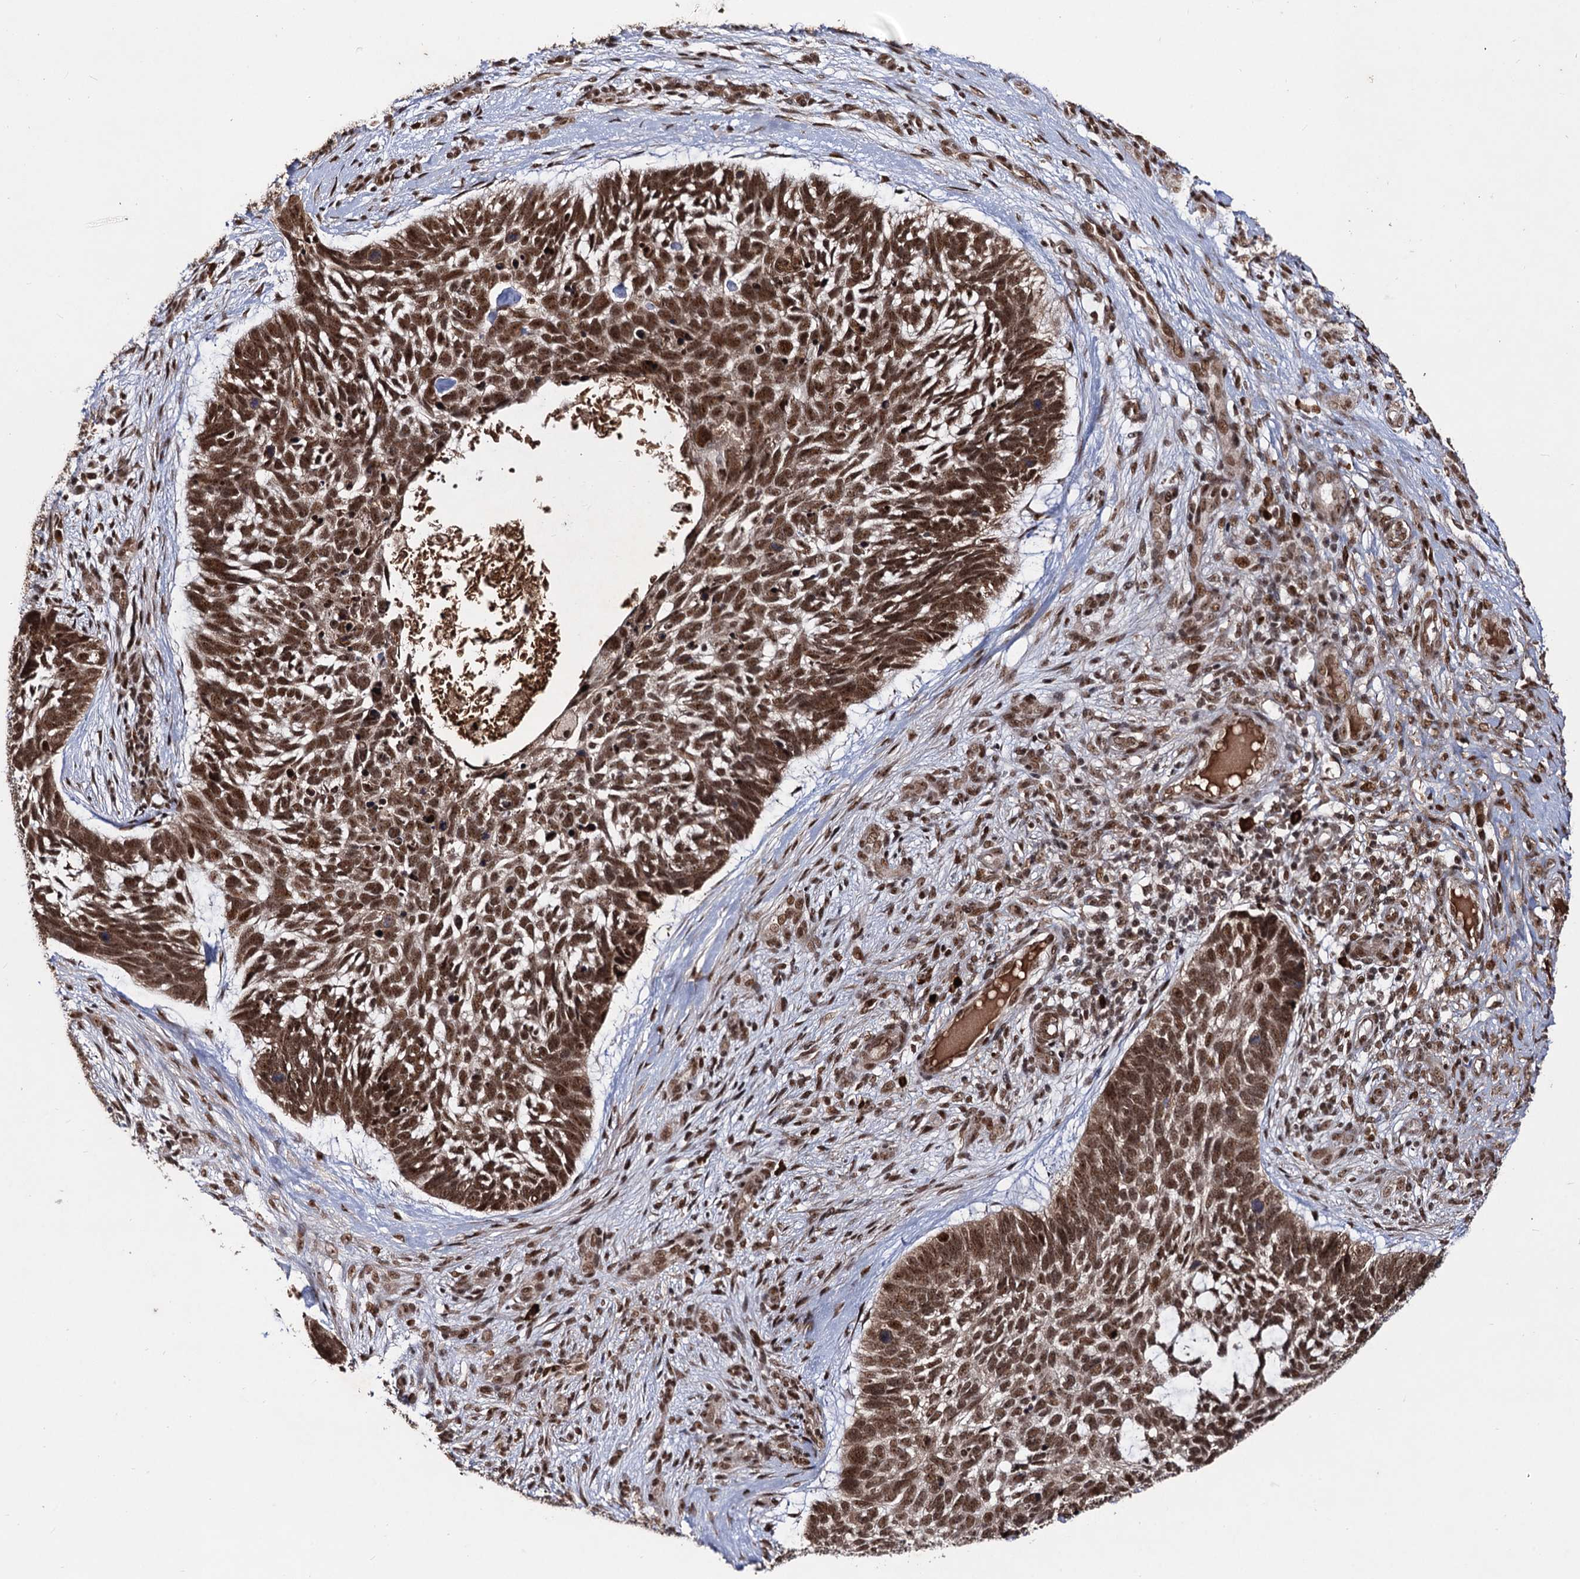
{"staining": {"intensity": "moderate", "quantity": ">75%", "location": "cytoplasmic/membranous,nuclear"}, "tissue": "skin cancer", "cell_type": "Tumor cells", "image_type": "cancer", "snomed": [{"axis": "morphology", "description": "Basal cell carcinoma"}, {"axis": "topography", "description": "Skin"}], "caption": "Protein staining exhibits moderate cytoplasmic/membranous and nuclear positivity in approximately >75% of tumor cells in skin cancer.", "gene": "SFSWAP", "patient": {"sex": "male", "age": 88}}